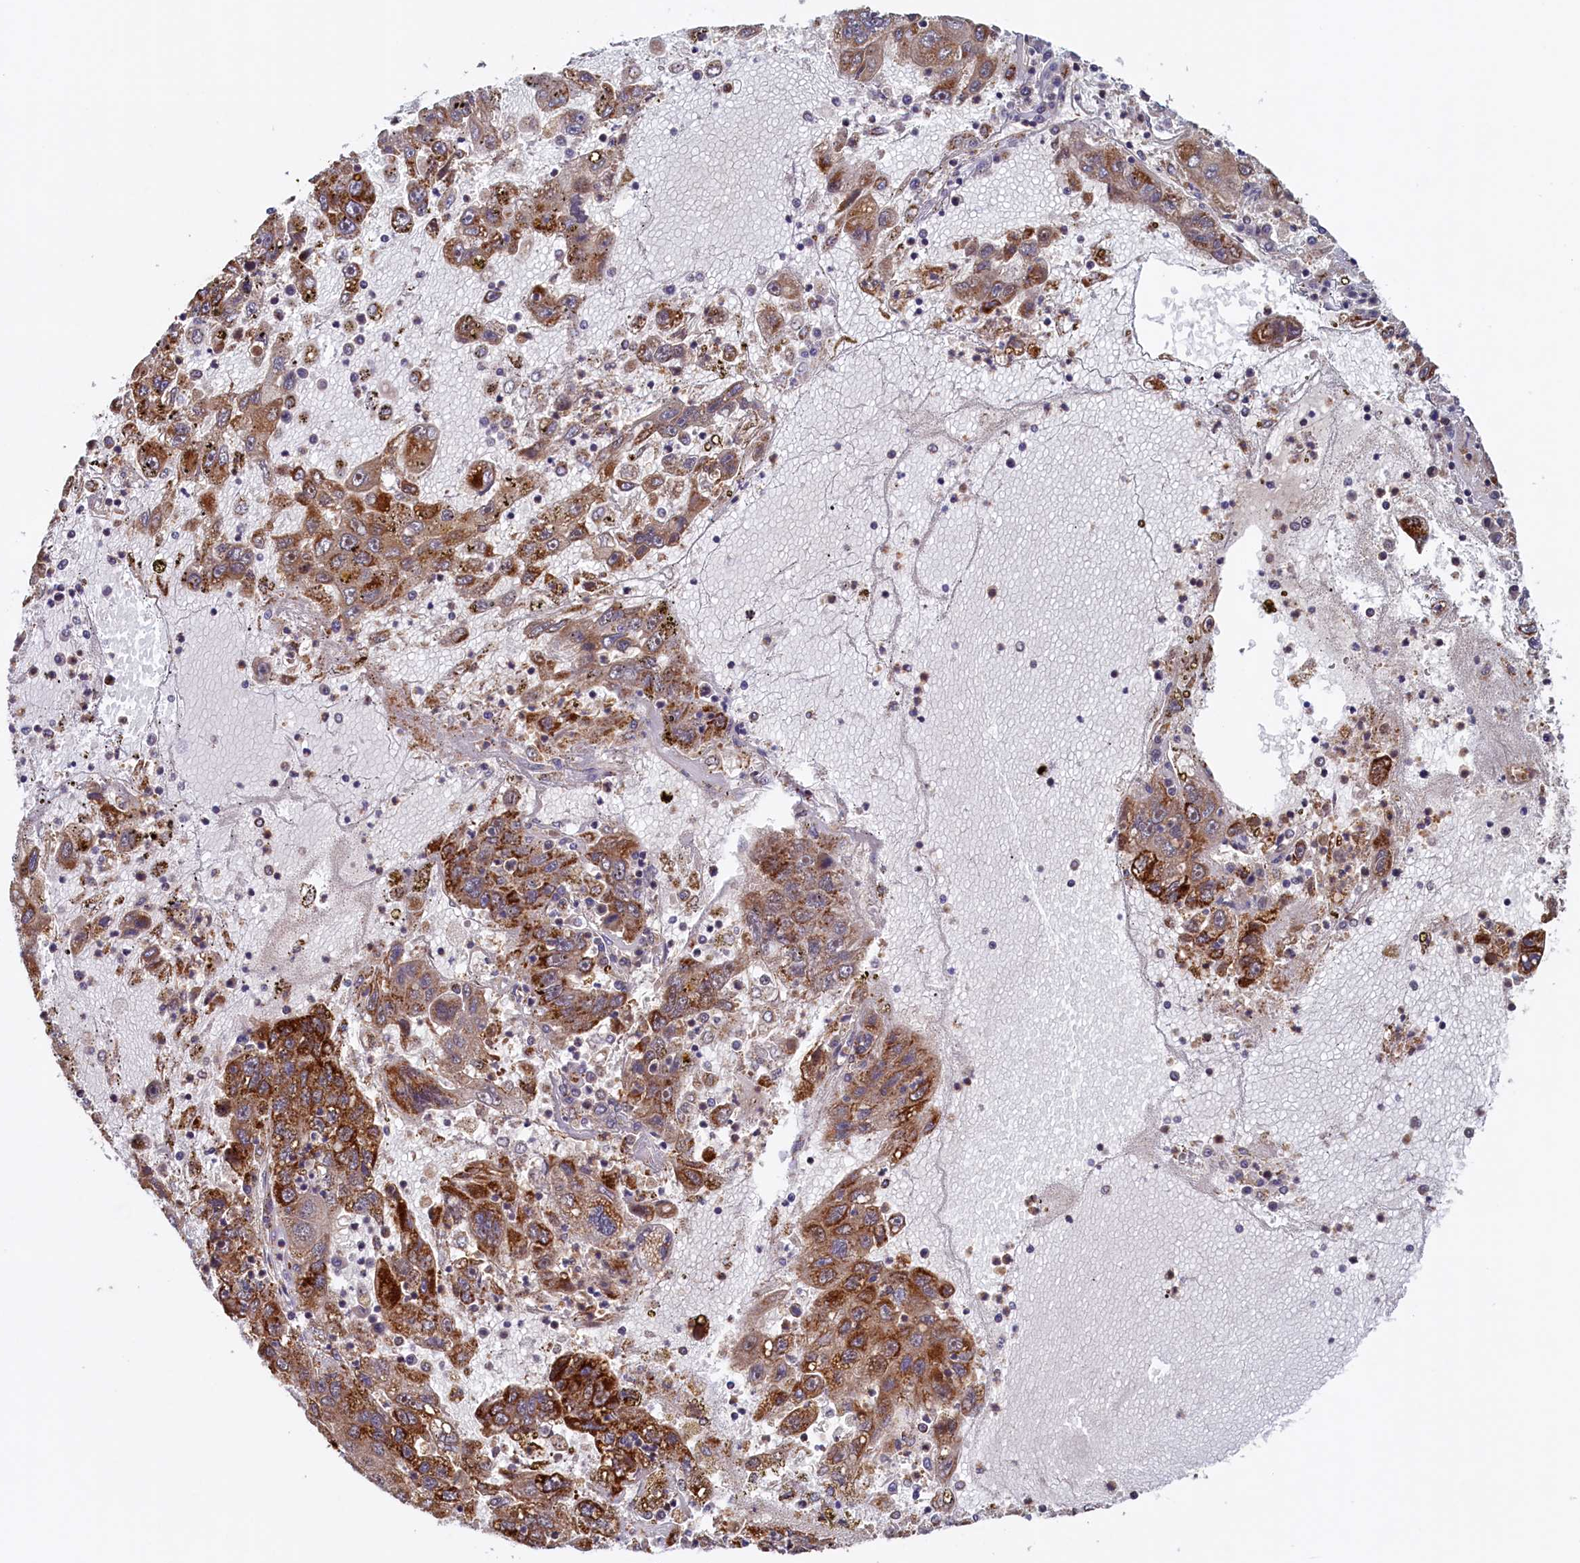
{"staining": {"intensity": "strong", "quantity": ">75%", "location": "cytoplasmic/membranous"}, "tissue": "liver cancer", "cell_type": "Tumor cells", "image_type": "cancer", "snomed": [{"axis": "morphology", "description": "Carcinoma, Hepatocellular, NOS"}, {"axis": "topography", "description": "Liver"}], "caption": "IHC micrograph of neoplastic tissue: human liver hepatocellular carcinoma stained using immunohistochemistry reveals high levels of strong protein expression localized specifically in the cytoplasmic/membranous of tumor cells, appearing as a cytoplasmic/membranous brown color.", "gene": "UBE3B", "patient": {"sex": "male", "age": 49}}